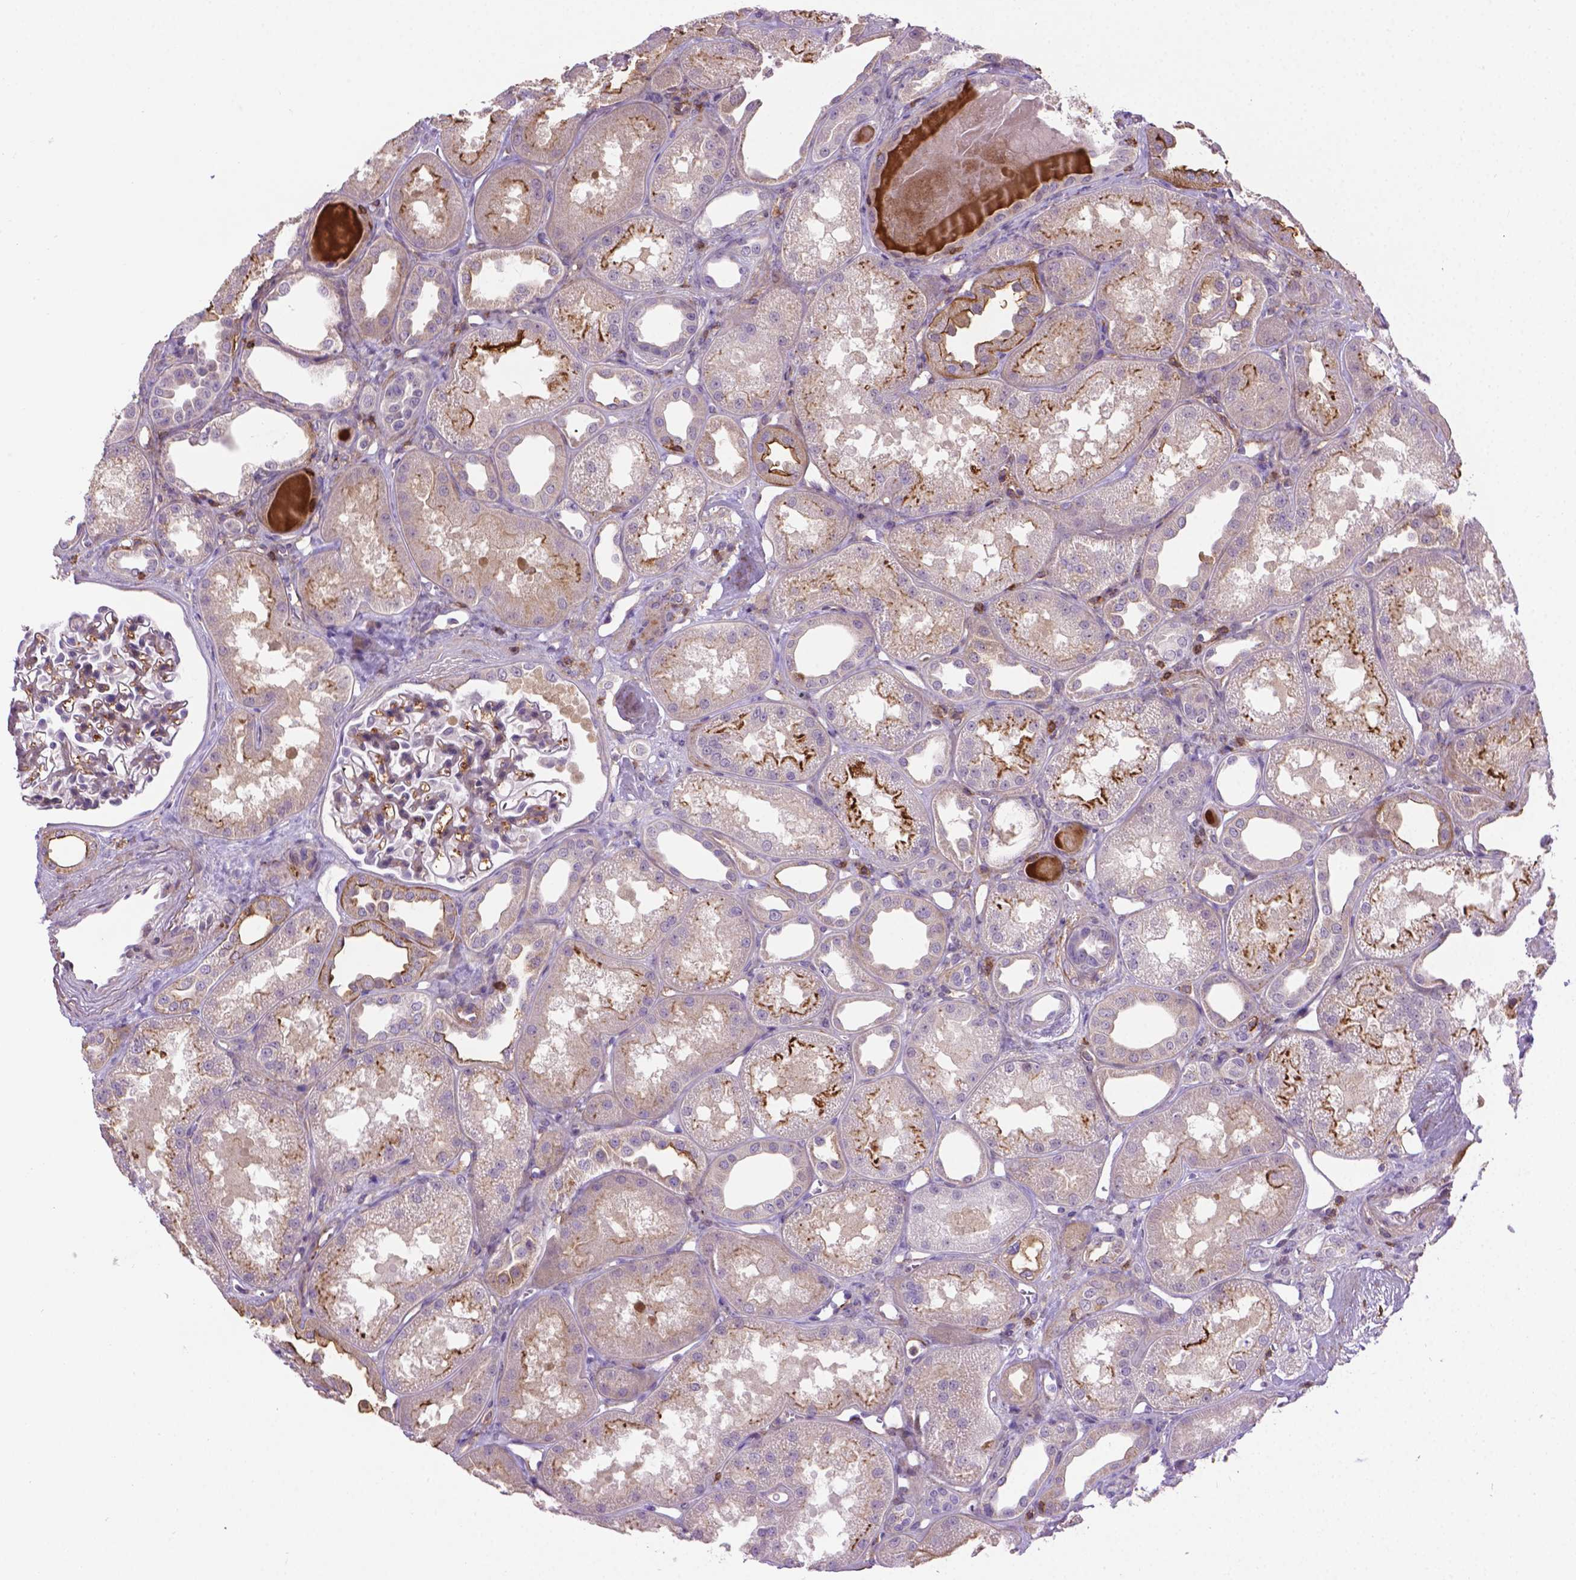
{"staining": {"intensity": "weak", "quantity": "25%-75%", "location": "cytoplasmic/membranous"}, "tissue": "kidney", "cell_type": "Cells in glomeruli", "image_type": "normal", "snomed": [{"axis": "morphology", "description": "Normal tissue, NOS"}, {"axis": "topography", "description": "Kidney"}], "caption": "Benign kidney reveals weak cytoplasmic/membranous staining in approximately 25%-75% of cells in glomeruli, visualized by immunohistochemistry.", "gene": "ACAD10", "patient": {"sex": "male", "age": 61}}